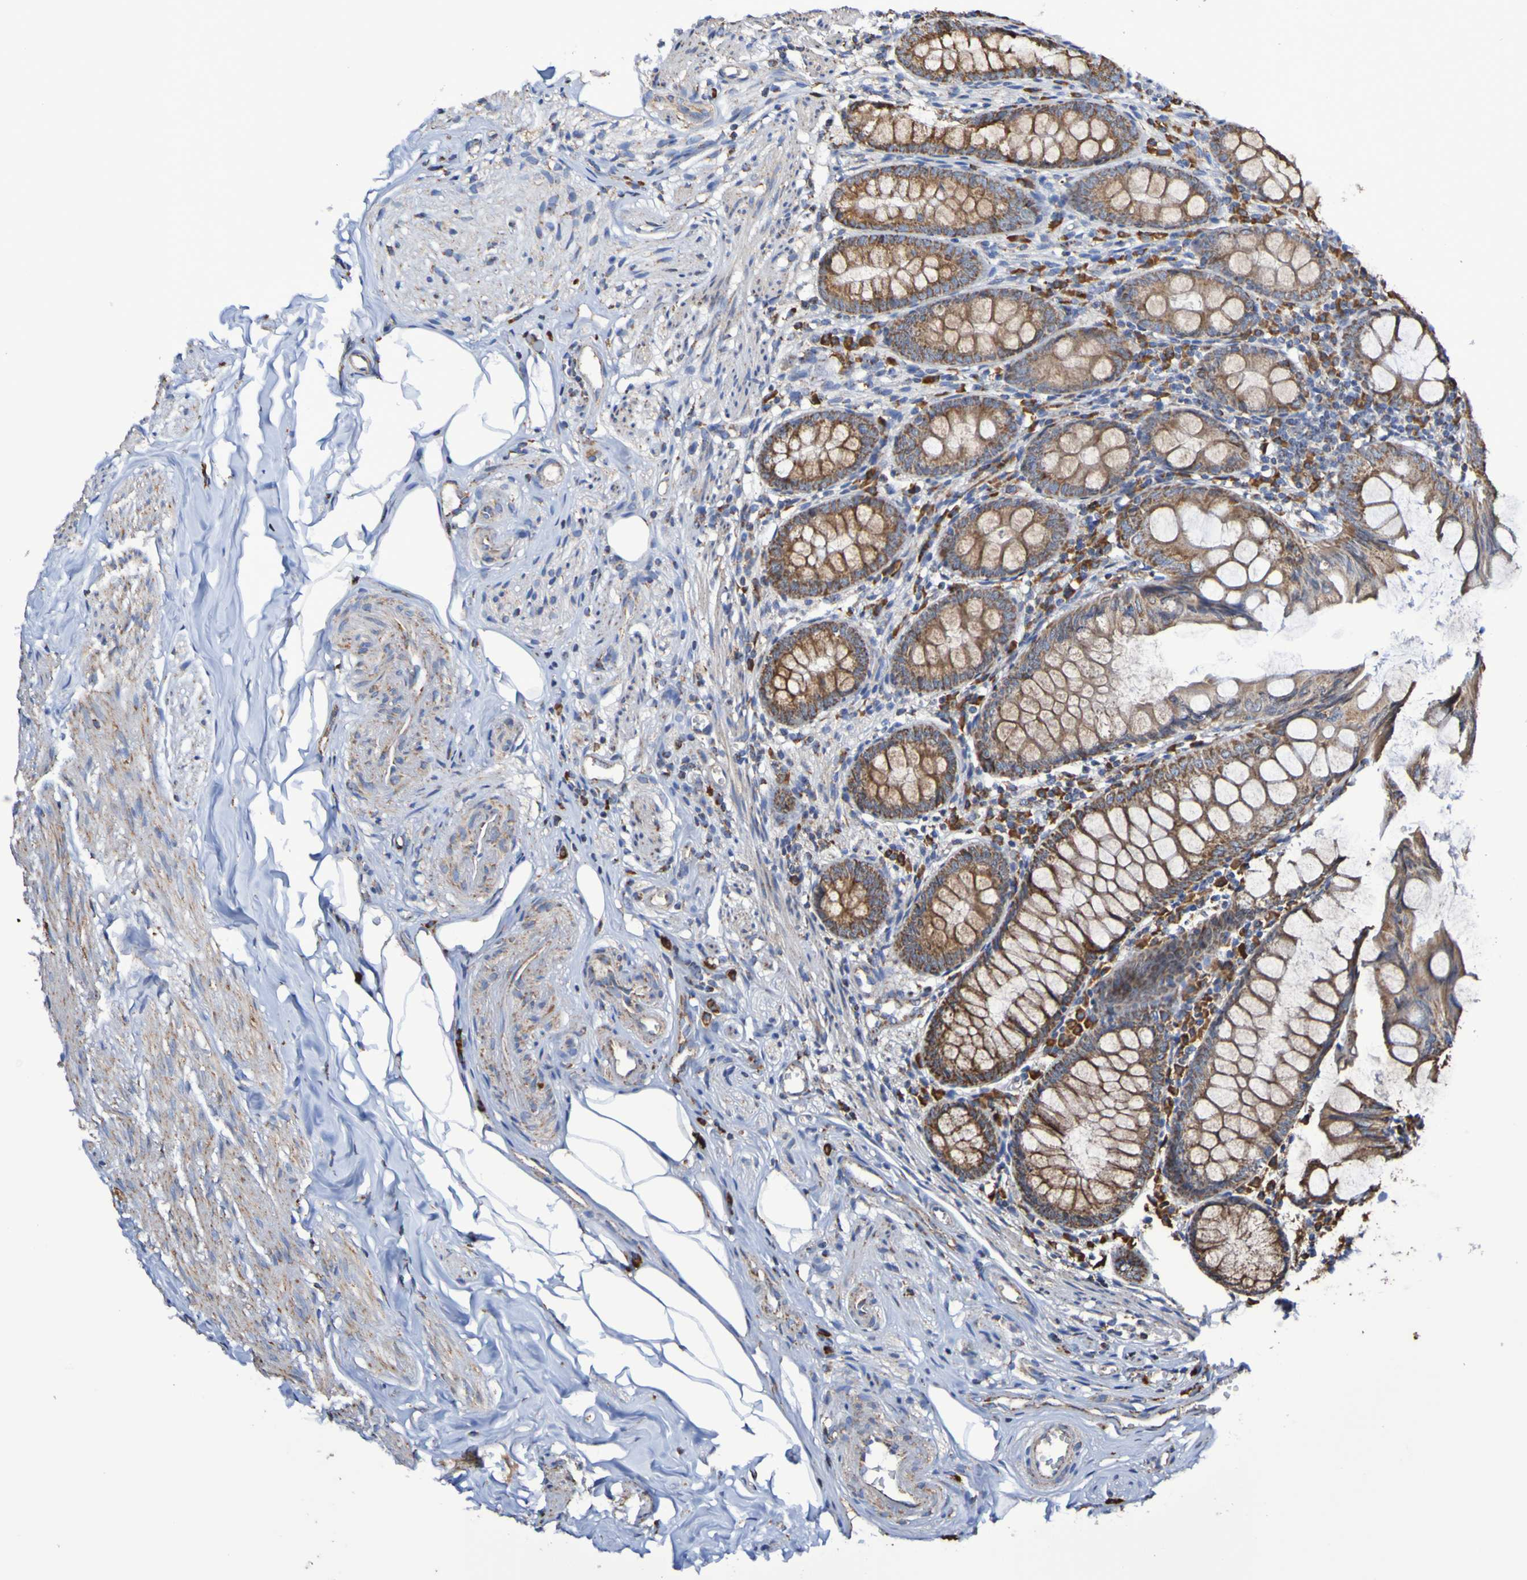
{"staining": {"intensity": "strong", "quantity": ">75%", "location": "cytoplasmic/membranous"}, "tissue": "appendix", "cell_type": "Glandular cells", "image_type": "normal", "snomed": [{"axis": "morphology", "description": "Normal tissue, NOS"}, {"axis": "topography", "description": "Appendix"}], "caption": "Immunohistochemical staining of unremarkable human appendix displays strong cytoplasmic/membranous protein staining in about >75% of glandular cells.", "gene": "IL18R1", "patient": {"sex": "female", "age": 77}}